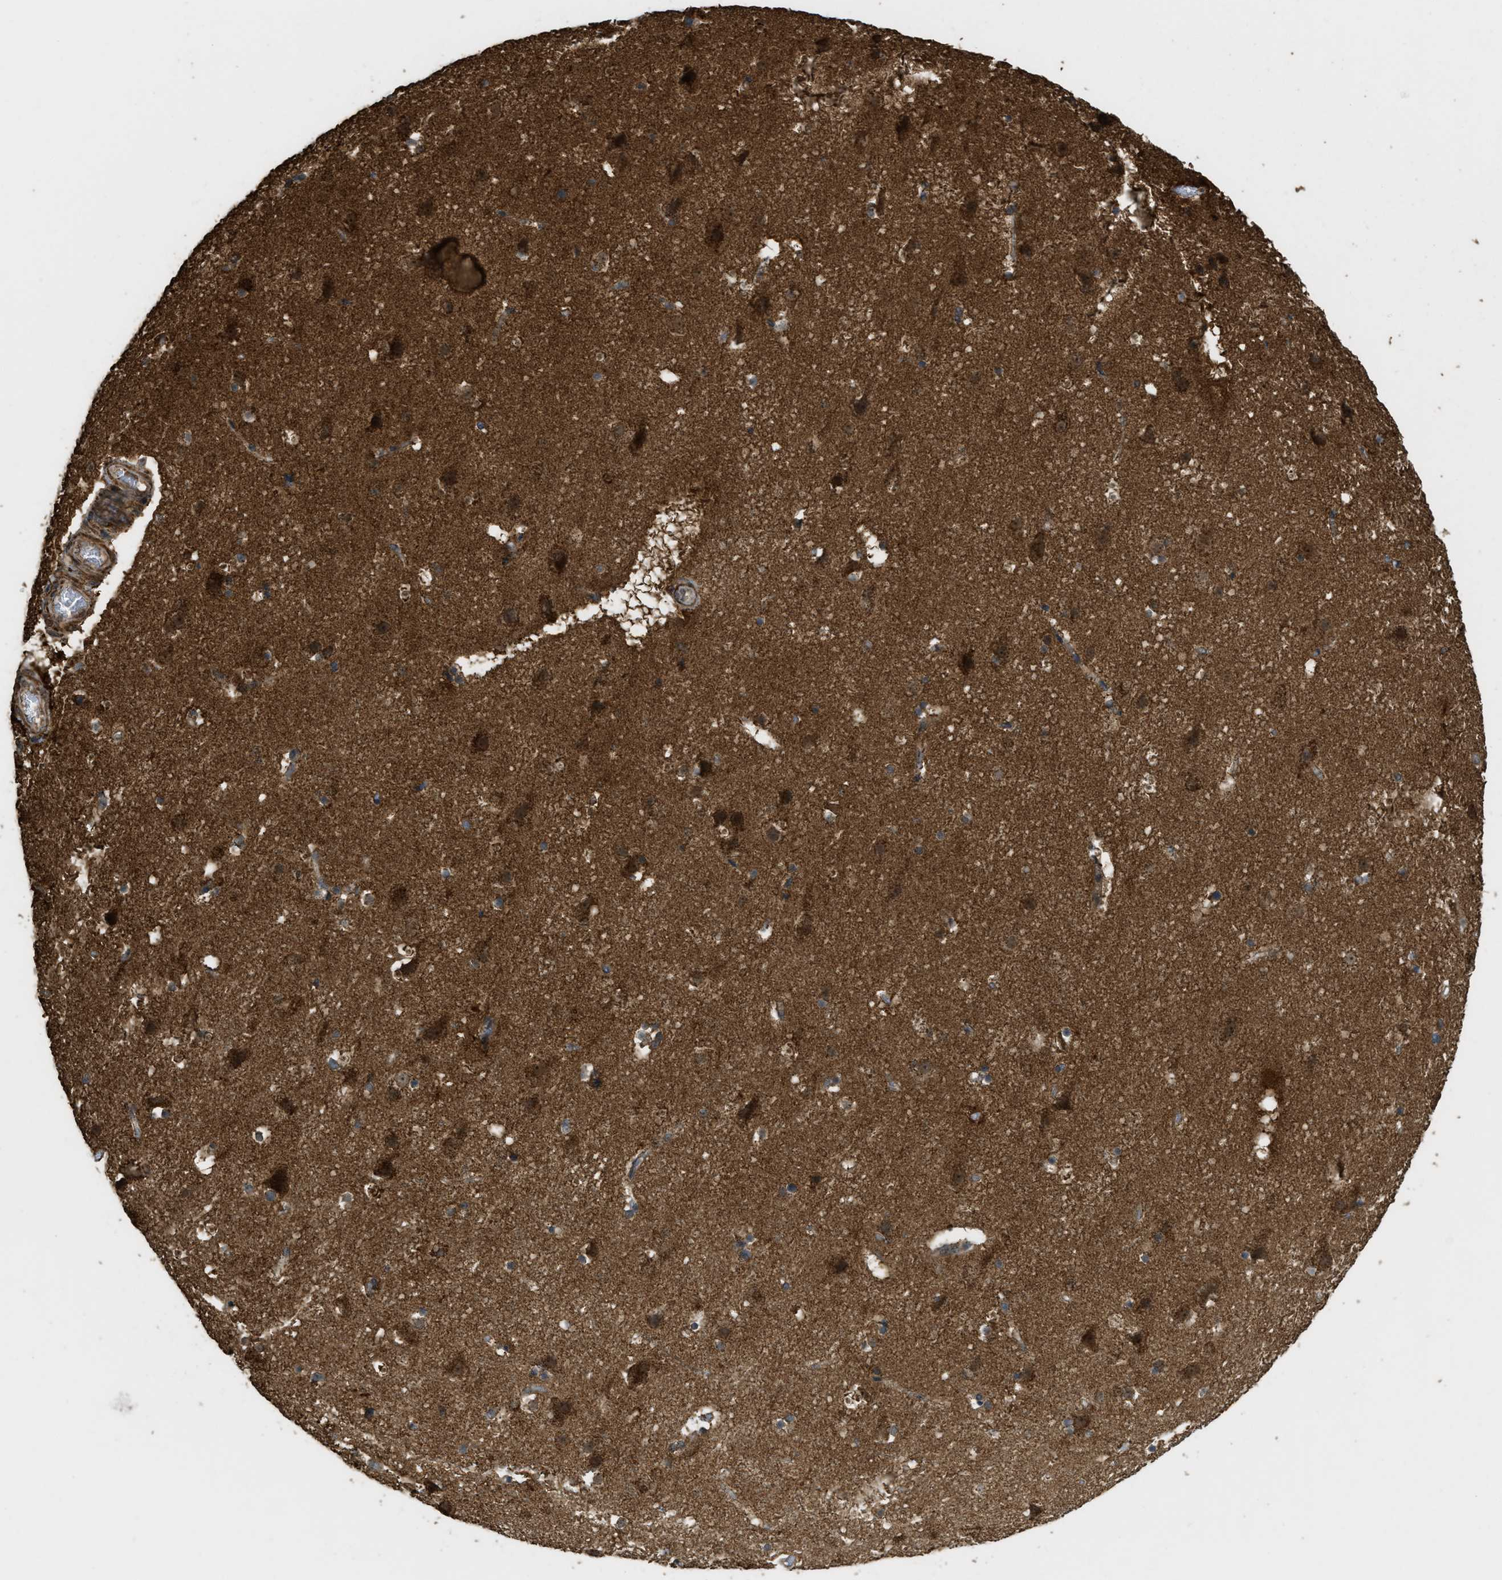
{"staining": {"intensity": "moderate", "quantity": "25%-75%", "location": "cytoplasmic/membranous"}, "tissue": "cerebral cortex", "cell_type": "Endothelial cells", "image_type": "normal", "snomed": [{"axis": "morphology", "description": "Normal tissue, NOS"}, {"axis": "topography", "description": "Cerebral cortex"}], "caption": "Moderate cytoplasmic/membranous staining is present in about 25%-75% of endothelial cells in benign cerebral cortex.", "gene": "CTPS1", "patient": {"sex": "male", "age": 45}}